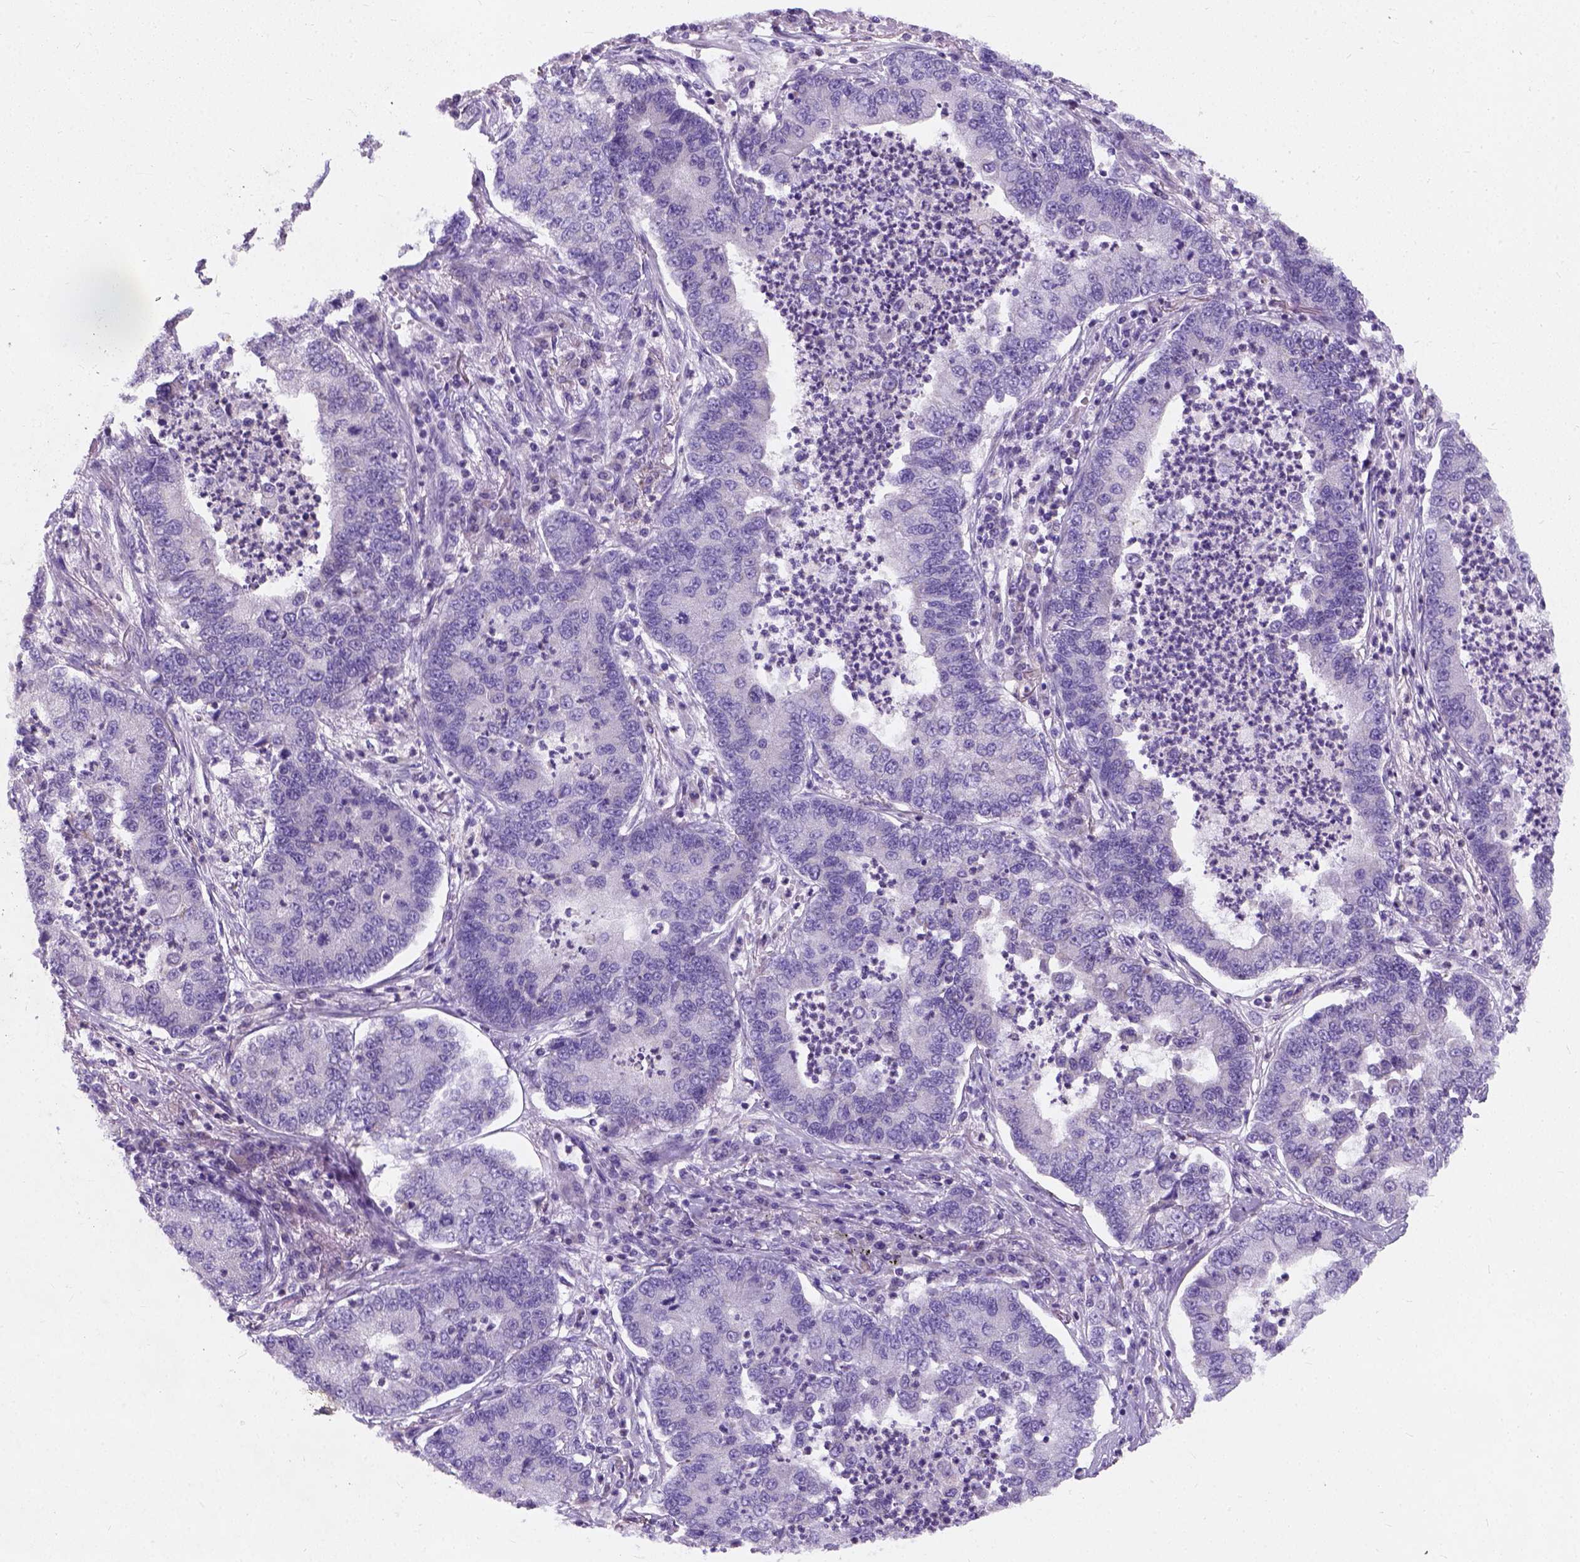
{"staining": {"intensity": "negative", "quantity": "none", "location": "none"}, "tissue": "lung cancer", "cell_type": "Tumor cells", "image_type": "cancer", "snomed": [{"axis": "morphology", "description": "Adenocarcinoma, NOS"}, {"axis": "topography", "description": "Lung"}], "caption": "DAB immunohistochemical staining of lung cancer (adenocarcinoma) reveals no significant expression in tumor cells.", "gene": "CHODL", "patient": {"sex": "female", "age": 57}}